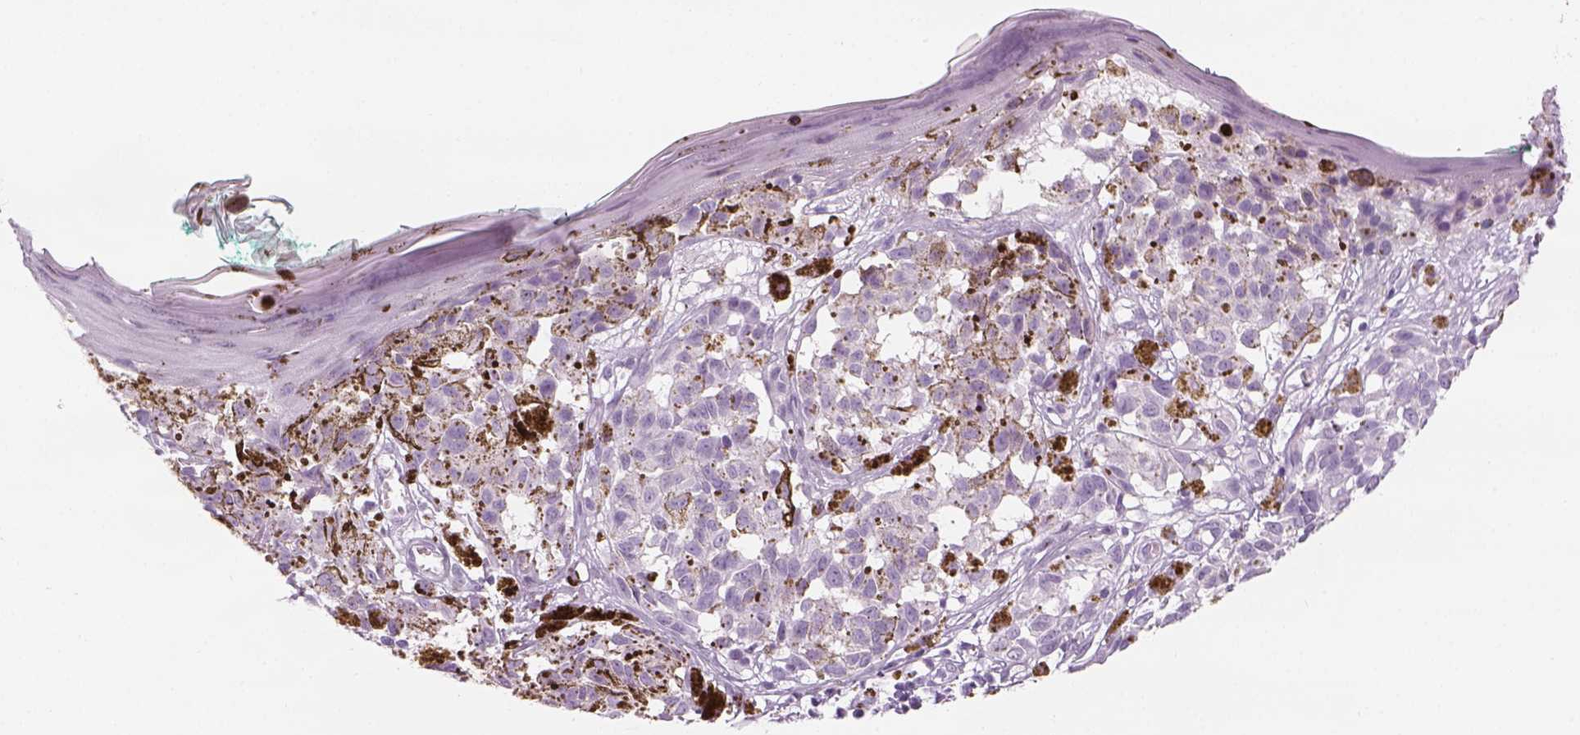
{"staining": {"intensity": "negative", "quantity": "none", "location": "none"}, "tissue": "melanoma", "cell_type": "Tumor cells", "image_type": "cancer", "snomed": [{"axis": "morphology", "description": "Malignant melanoma, NOS"}, {"axis": "topography", "description": "Skin"}], "caption": "IHC photomicrograph of neoplastic tissue: human malignant melanoma stained with DAB (3,3'-diaminobenzidine) displays no significant protein positivity in tumor cells.", "gene": "SAG", "patient": {"sex": "female", "age": 38}}